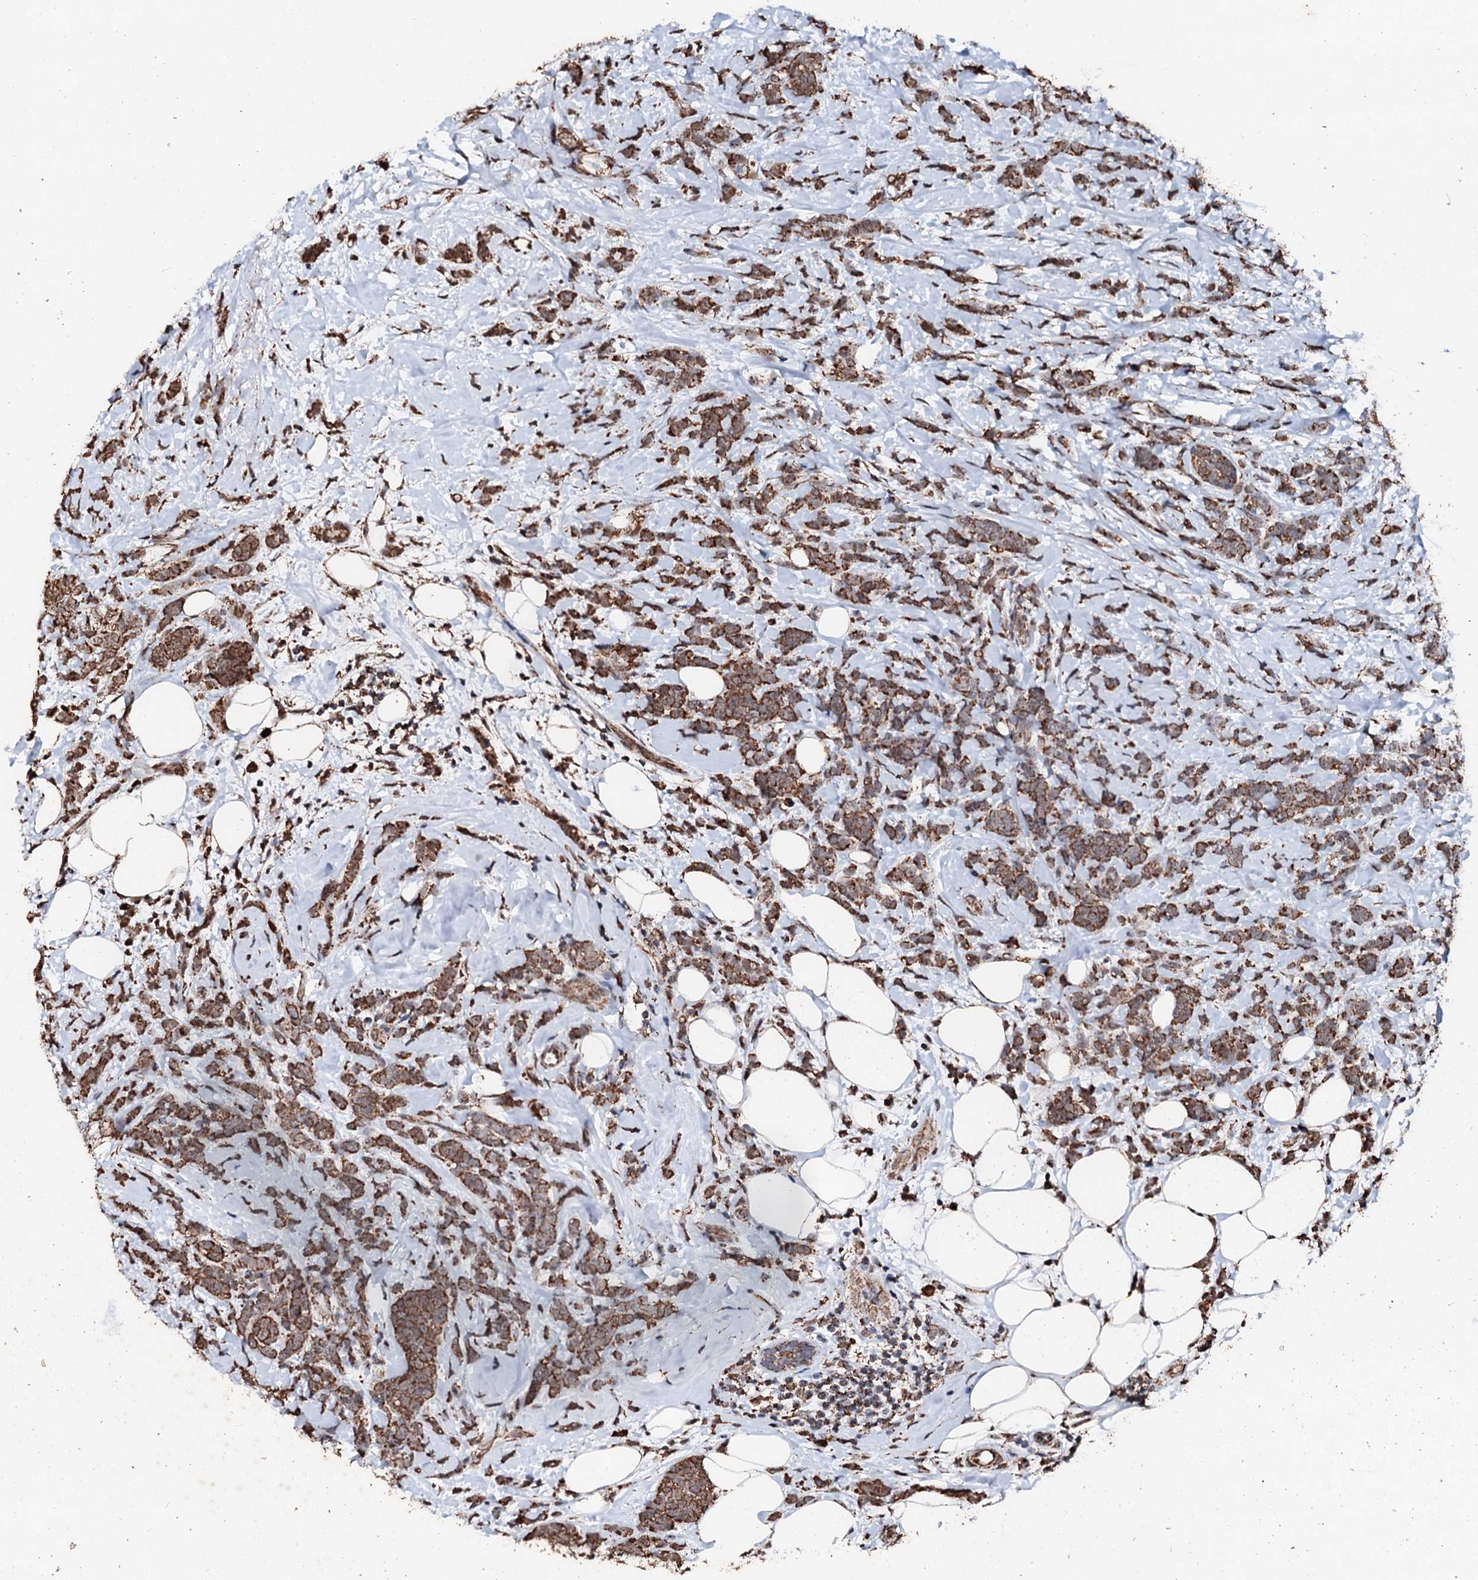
{"staining": {"intensity": "strong", "quantity": ">75%", "location": "cytoplasmic/membranous"}, "tissue": "breast cancer", "cell_type": "Tumor cells", "image_type": "cancer", "snomed": [{"axis": "morphology", "description": "Lobular carcinoma"}, {"axis": "topography", "description": "Breast"}], "caption": "Immunohistochemistry image of neoplastic tissue: breast cancer stained using IHC displays high levels of strong protein expression localized specifically in the cytoplasmic/membranous of tumor cells, appearing as a cytoplasmic/membranous brown color.", "gene": "SECISBP2L", "patient": {"sex": "female", "age": 58}}